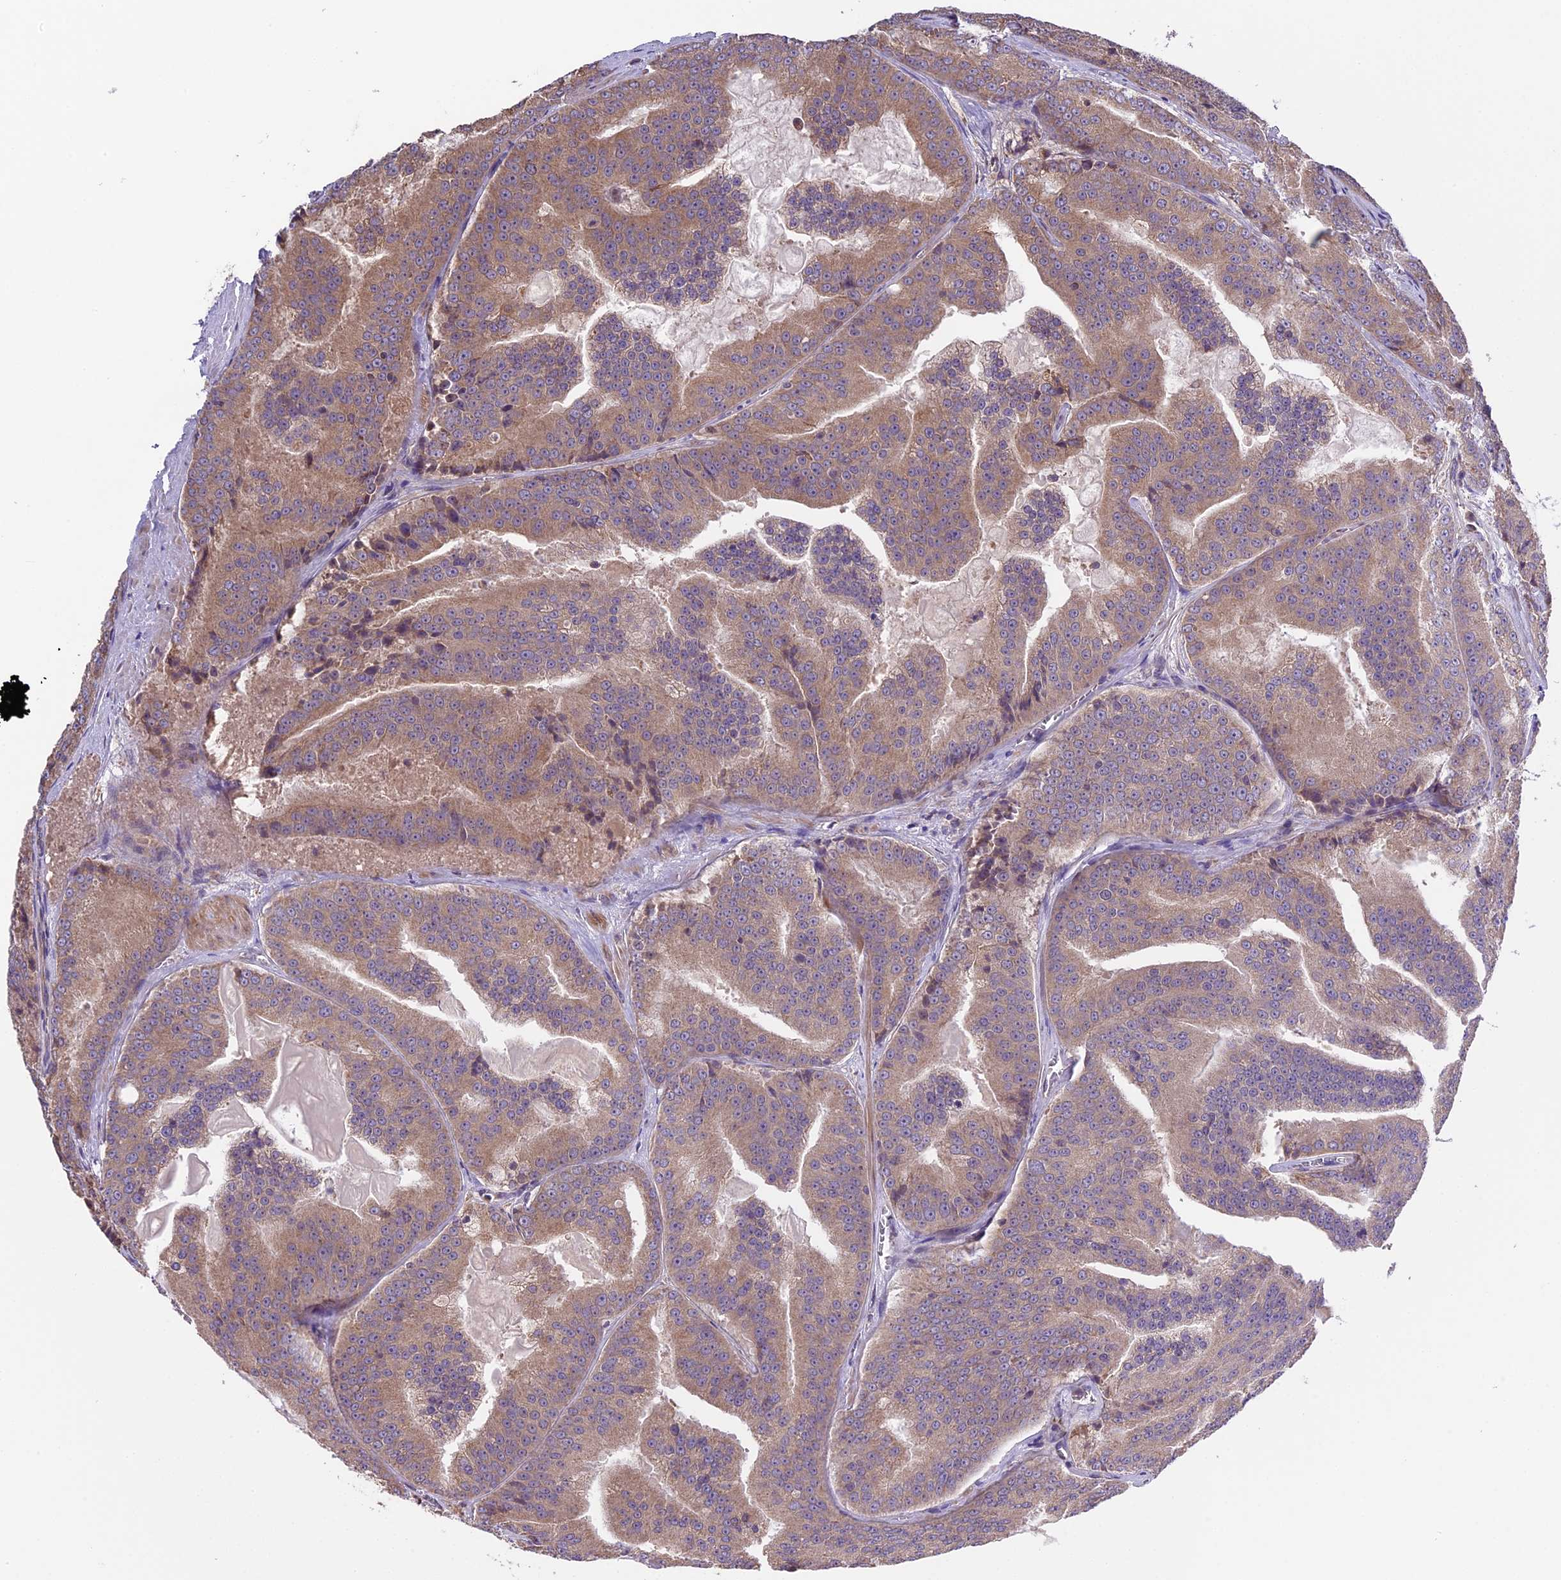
{"staining": {"intensity": "moderate", "quantity": ">75%", "location": "cytoplasmic/membranous"}, "tissue": "prostate cancer", "cell_type": "Tumor cells", "image_type": "cancer", "snomed": [{"axis": "morphology", "description": "Adenocarcinoma, High grade"}, {"axis": "topography", "description": "Prostate"}], "caption": "Prostate cancer (high-grade adenocarcinoma) stained for a protein displays moderate cytoplasmic/membranous positivity in tumor cells. (IHC, brightfield microscopy, high magnification).", "gene": "ABCC10", "patient": {"sex": "male", "age": 61}}